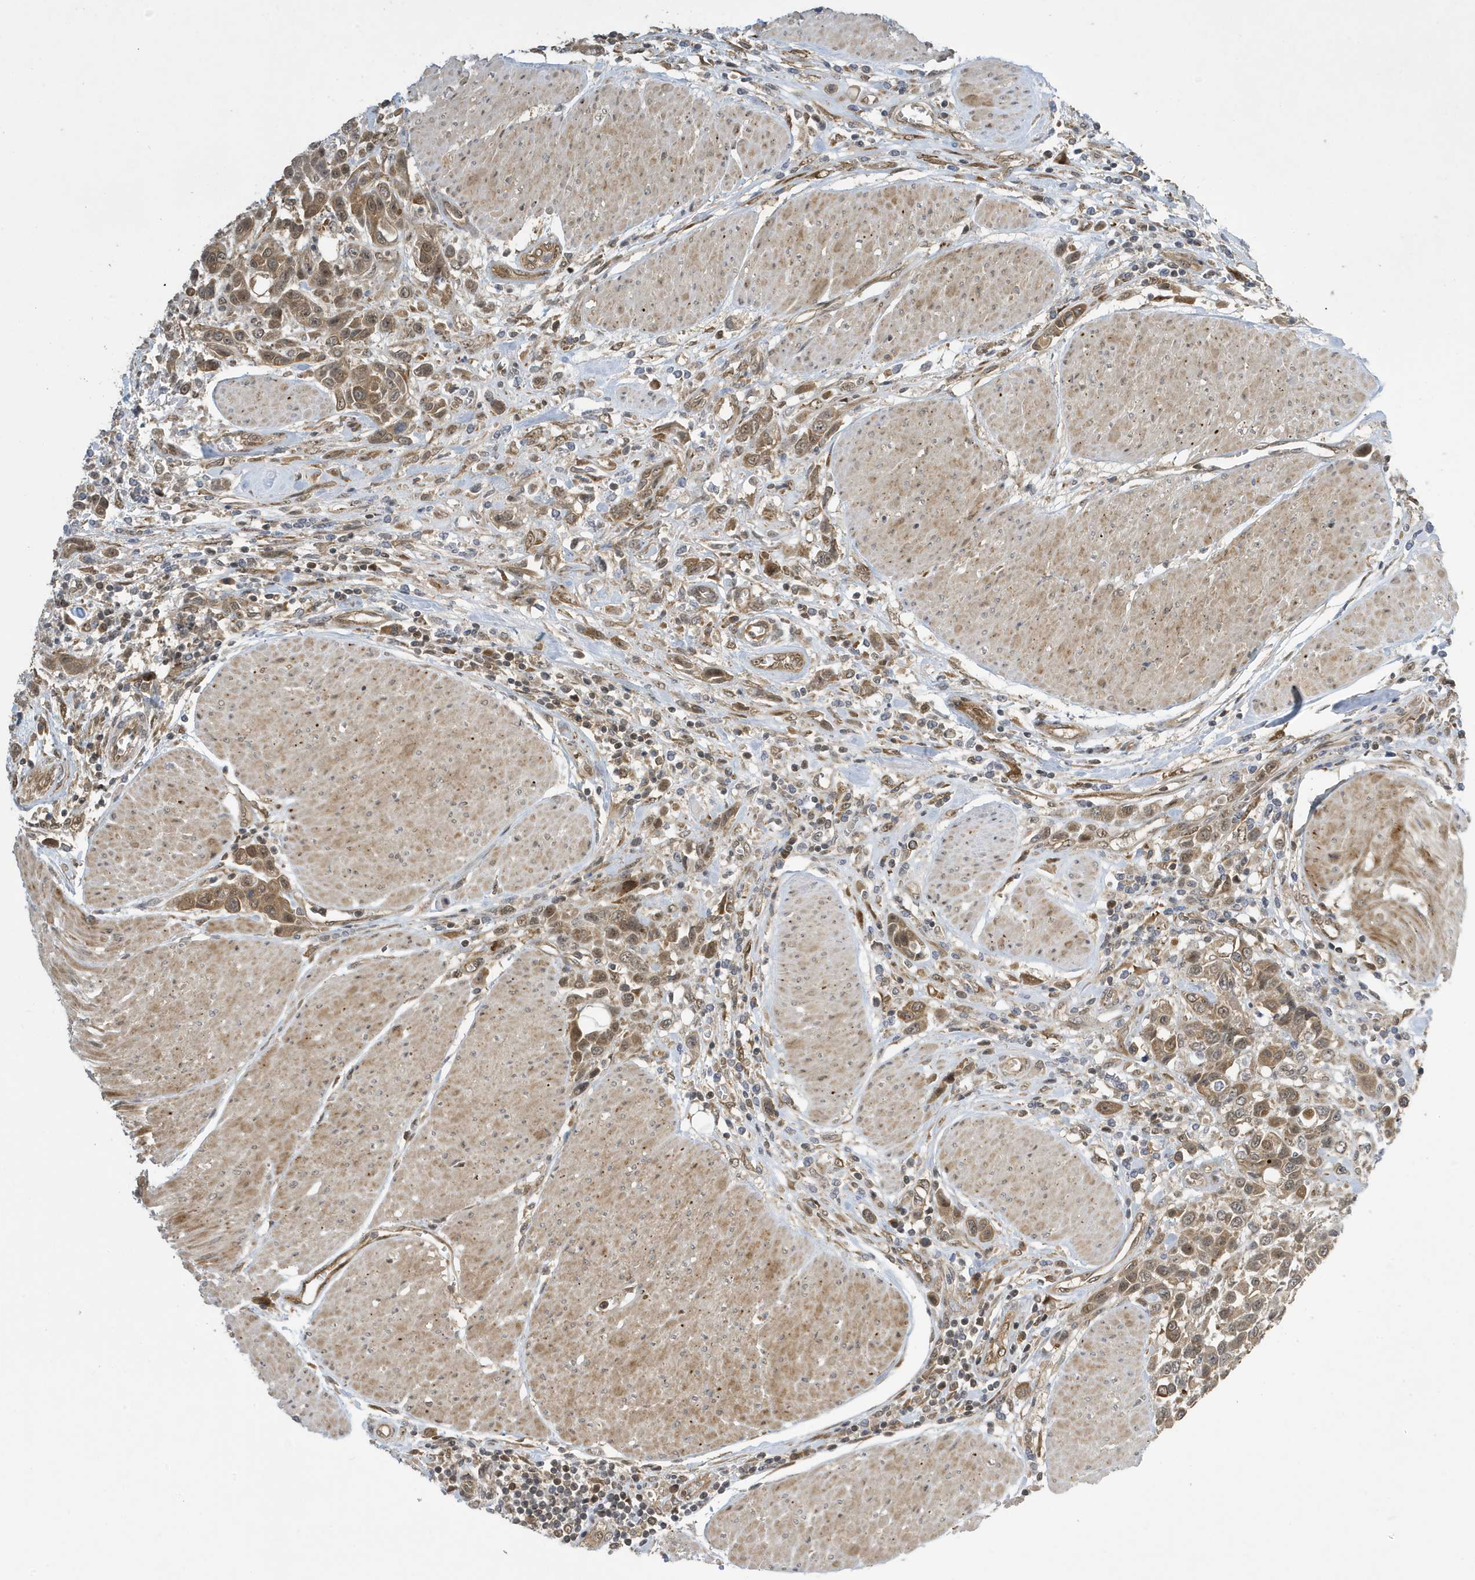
{"staining": {"intensity": "moderate", "quantity": ">75%", "location": "cytoplasmic/membranous,nuclear"}, "tissue": "urothelial cancer", "cell_type": "Tumor cells", "image_type": "cancer", "snomed": [{"axis": "morphology", "description": "Urothelial carcinoma, High grade"}, {"axis": "topography", "description": "Urinary bladder"}], "caption": "A photomicrograph showing moderate cytoplasmic/membranous and nuclear expression in about >75% of tumor cells in high-grade urothelial carcinoma, as visualized by brown immunohistochemical staining.", "gene": "NCOA7", "patient": {"sex": "male", "age": 50}}